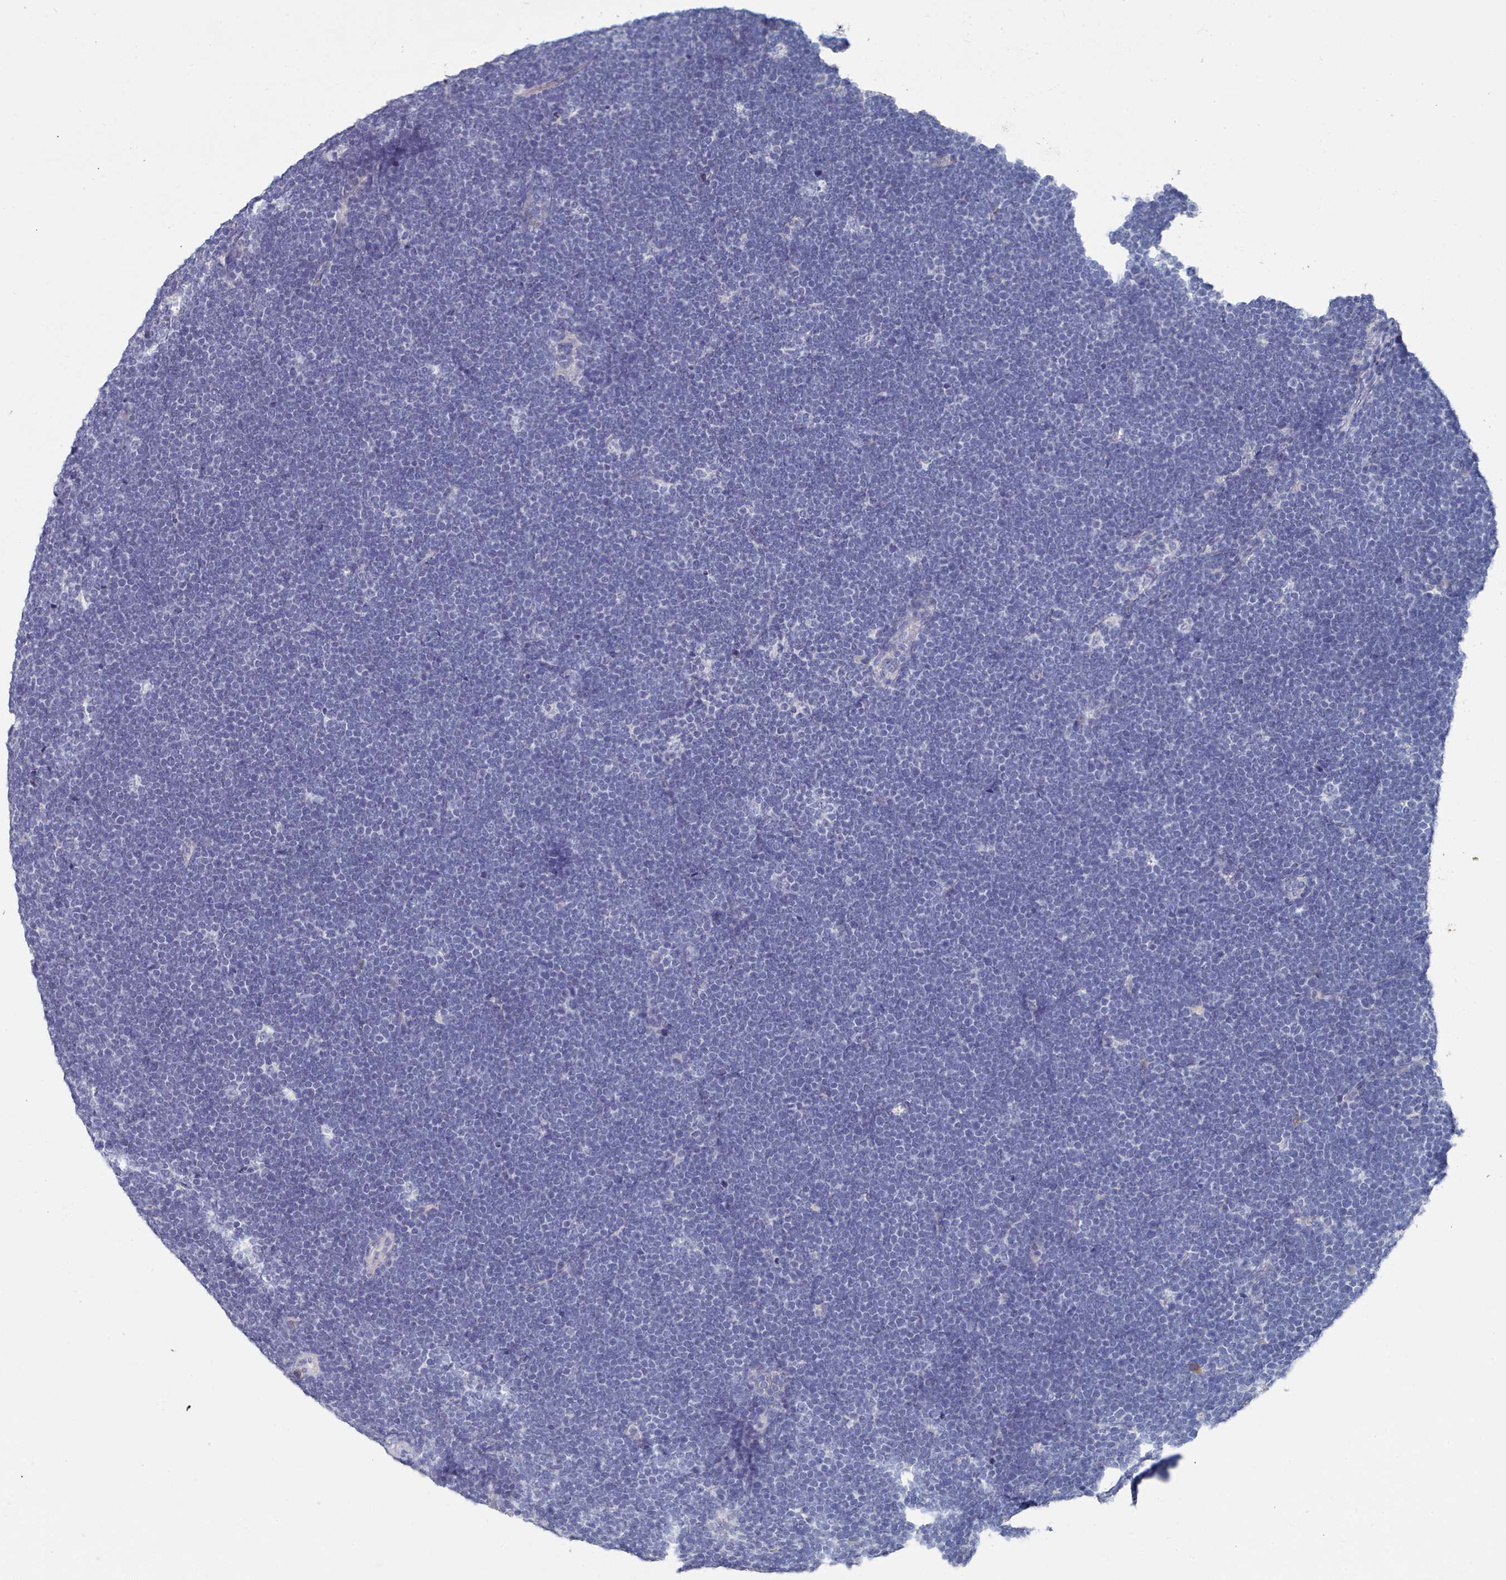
{"staining": {"intensity": "negative", "quantity": "none", "location": "none"}, "tissue": "lymphoma", "cell_type": "Tumor cells", "image_type": "cancer", "snomed": [{"axis": "morphology", "description": "Malignant lymphoma, non-Hodgkin's type, High grade"}, {"axis": "topography", "description": "Lymph node"}], "caption": "Immunohistochemical staining of human lymphoma demonstrates no significant staining in tumor cells. (DAB immunohistochemistry (IHC) visualized using brightfield microscopy, high magnification).", "gene": "ACAD11", "patient": {"sex": "male", "age": 13}}